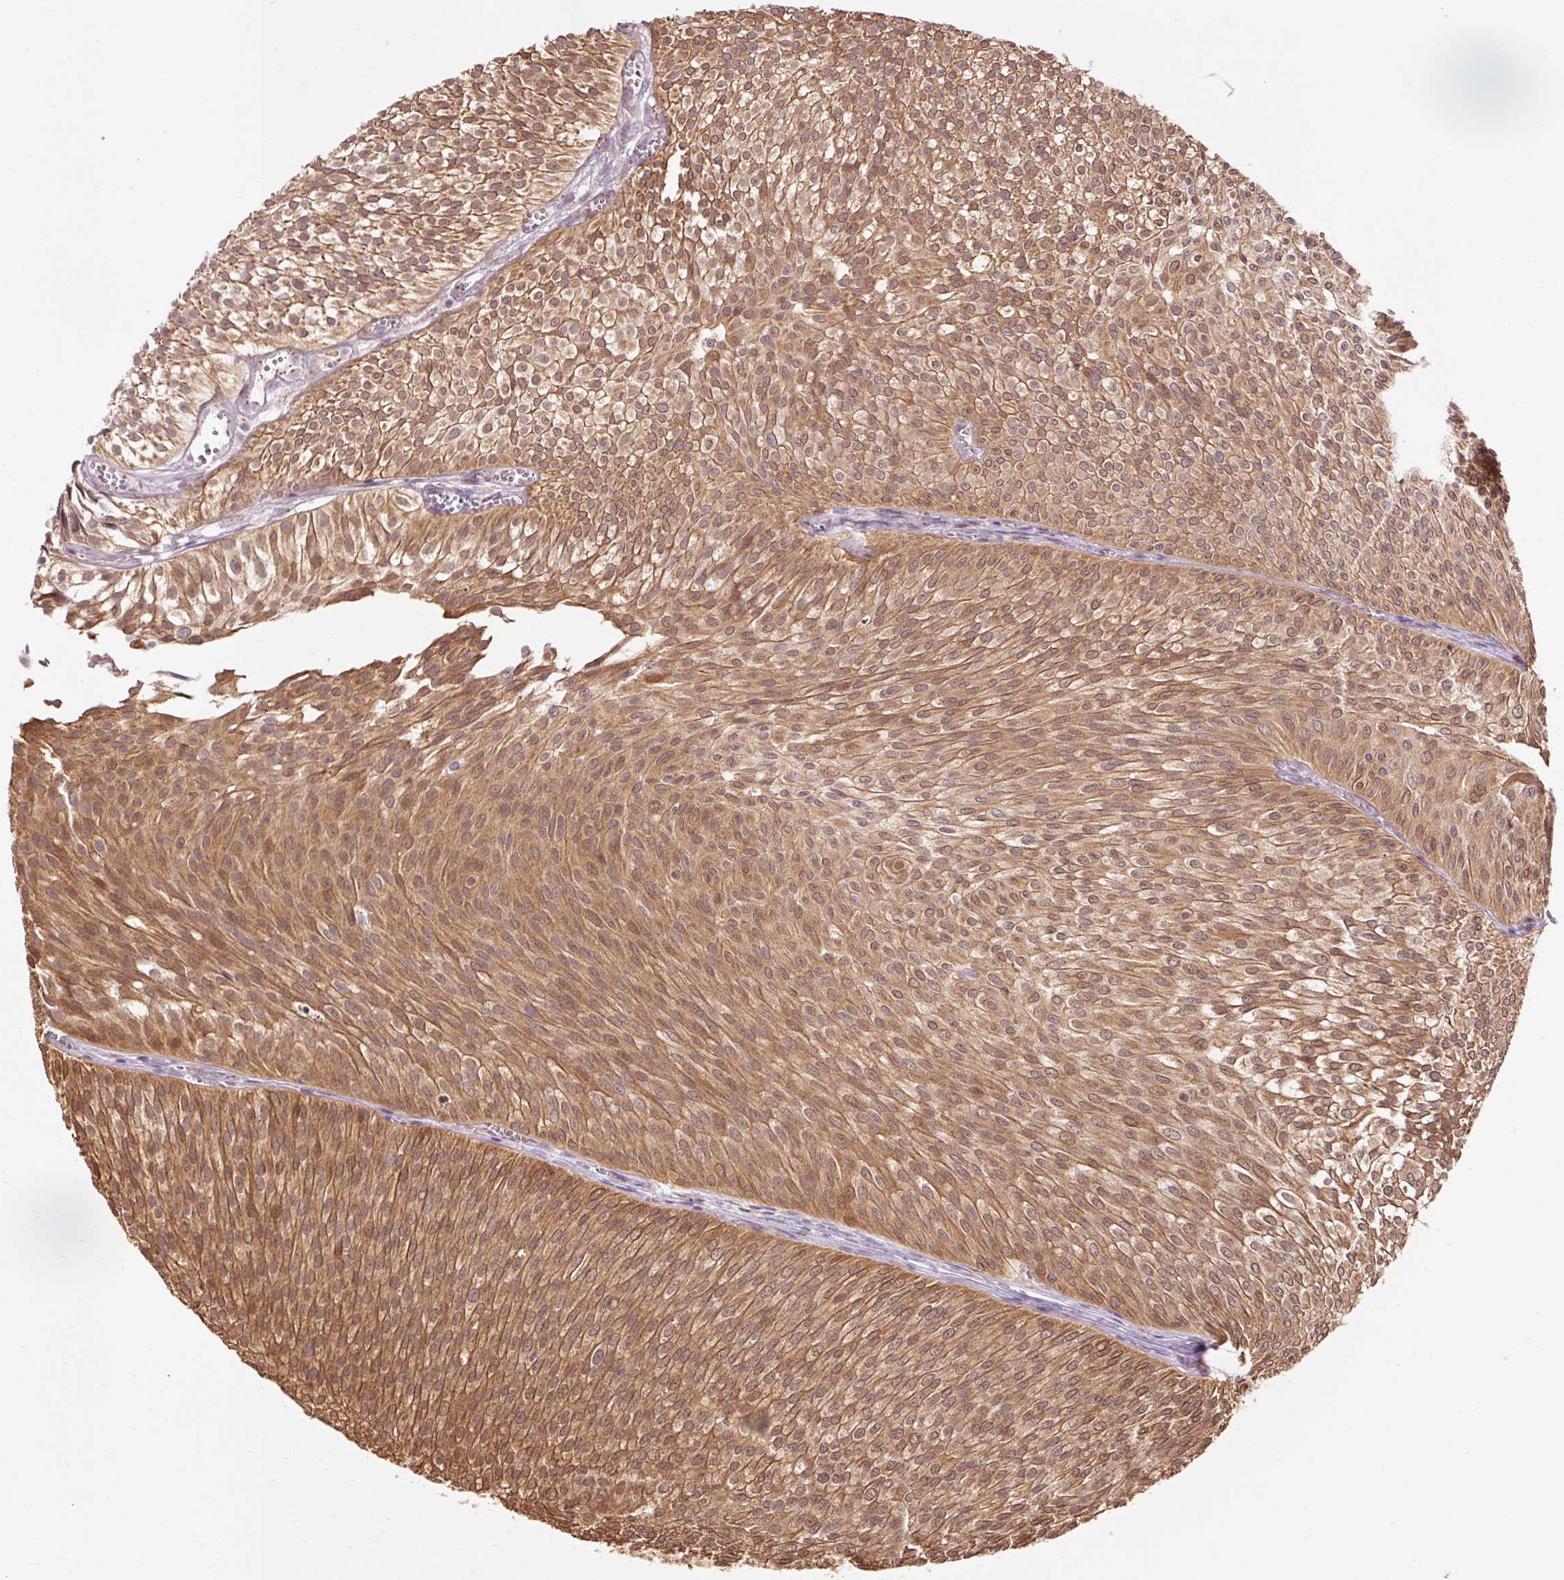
{"staining": {"intensity": "moderate", "quantity": ">75%", "location": "cytoplasmic/membranous,nuclear"}, "tissue": "urothelial cancer", "cell_type": "Tumor cells", "image_type": "cancer", "snomed": [{"axis": "morphology", "description": "Urothelial carcinoma, Low grade"}, {"axis": "topography", "description": "Urinary bladder"}], "caption": "Tumor cells display medium levels of moderate cytoplasmic/membranous and nuclear staining in about >75% of cells in human low-grade urothelial carcinoma.", "gene": "PRDX5", "patient": {"sex": "male", "age": 91}}